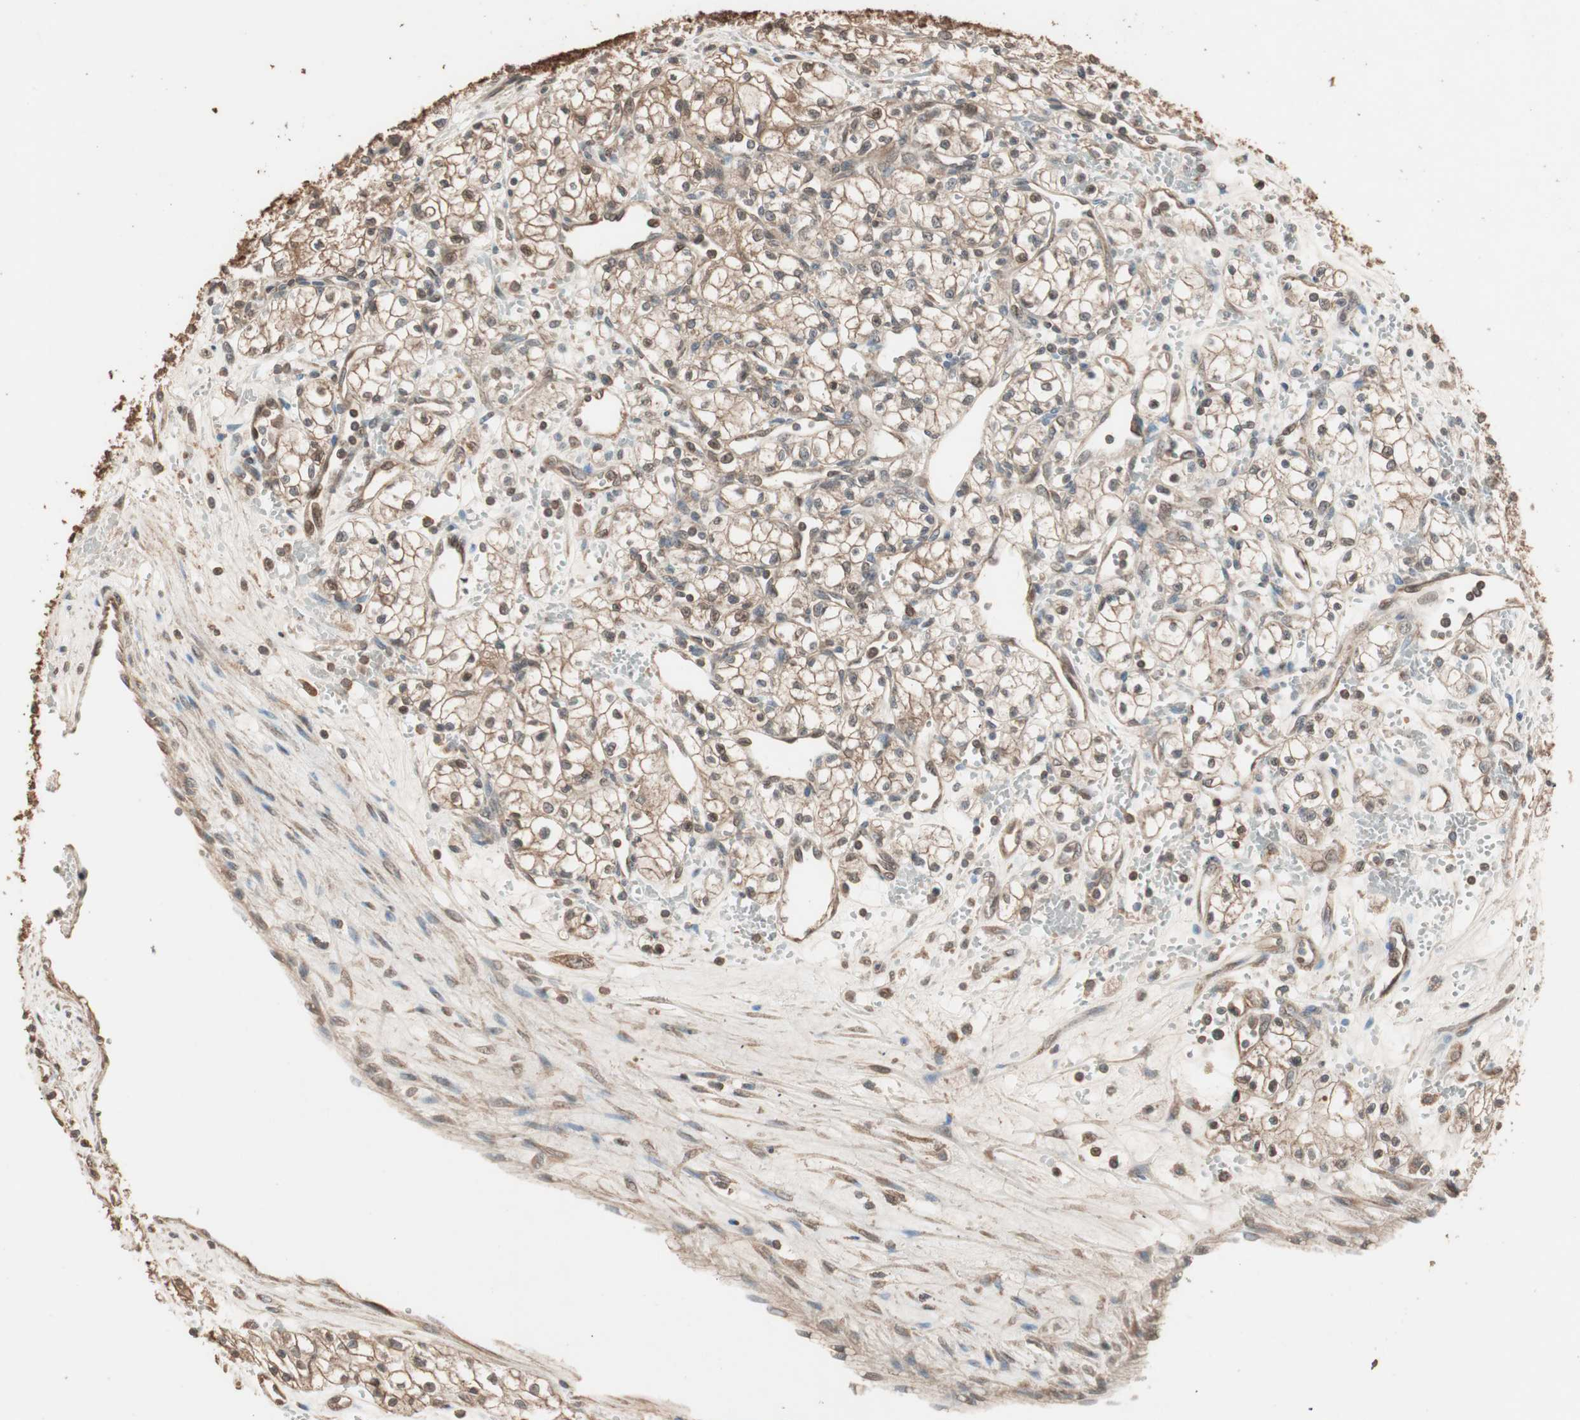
{"staining": {"intensity": "moderate", "quantity": ">75%", "location": "cytoplasmic/membranous,nuclear"}, "tissue": "renal cancer", "cell_type": "Tumor cells", "image_type": "cancer", "snomed": [{"axis": "morphology", "description": "Normal tissue, NOS"}, {"axis": "morphology", "description": "Adenocarcinoma, NOS"}, {"axis": "topography", "description": "Kidney"}], "caption": "Protein positivity by immunohistochemistry displays moderate cytoplasmic/membranous and nuclear positivity in approximately >75% of tumor cells in adenocarcinoma (renal).", "gene": "USP20", "patient": {"sex": "male", "age": 59}}